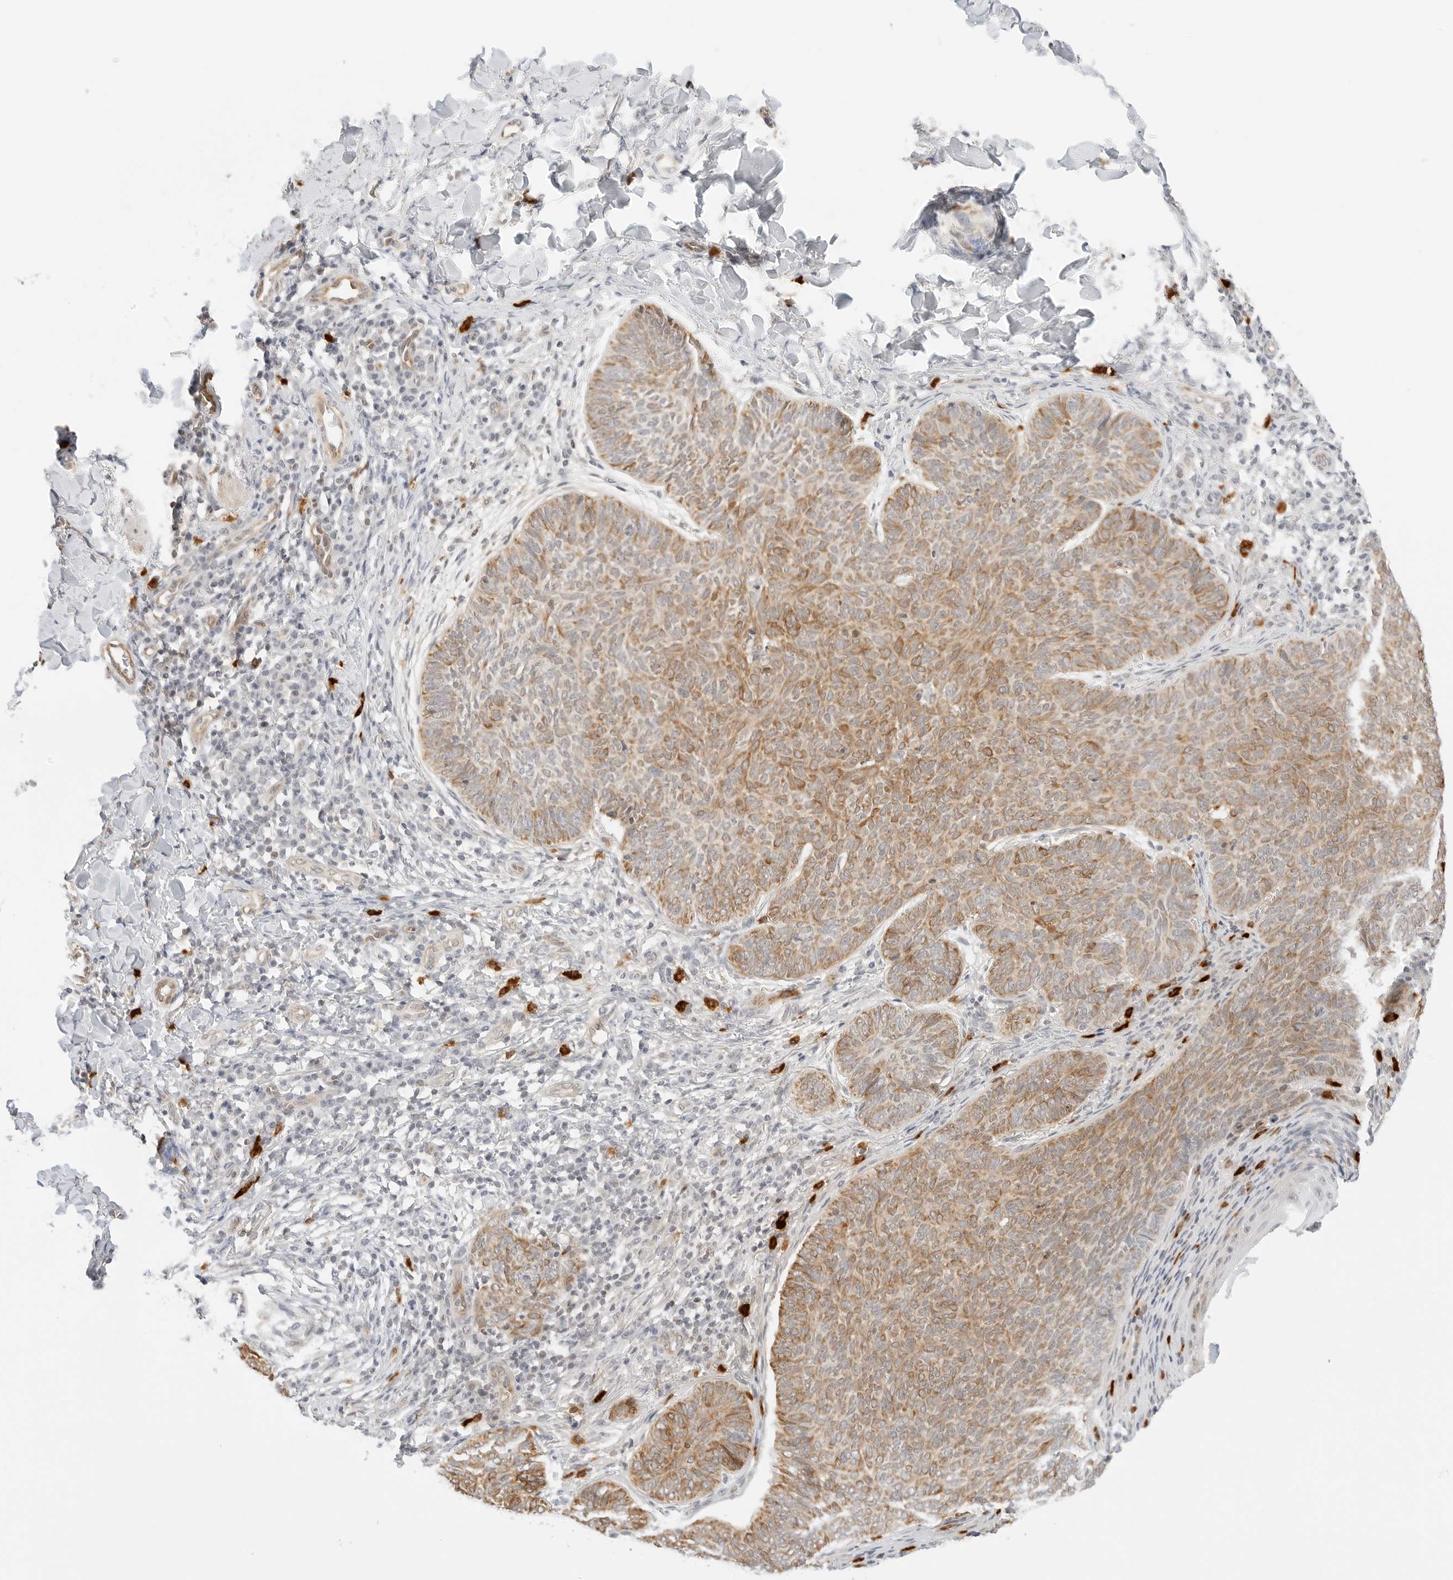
{"staining": {"intensity": "moderate", "quantity": ">75%", "location": "cytoplasmic/membranous"}, "tissue": "skin cancer", "cell_type": "Tumor cells", "image_type": "cancer", "snomed": [{"axis": "morphology", "description": "Normal tissue, NOS"}, {"axis": "morphology", "description": "Basal cell carcinoma"}, {"axis": "topography", "description": "Skin"}], "caption": "An immunohistochemistry micrograph of neoplastic tissue is shown. Protein staining in brown labels moderate cytoplasmic/membranous positivity in skin cancer (basal cell carcinoma) within tumor cells.", "gene": "TEKT2", "patient": {"sex": "male", "age": 50}}